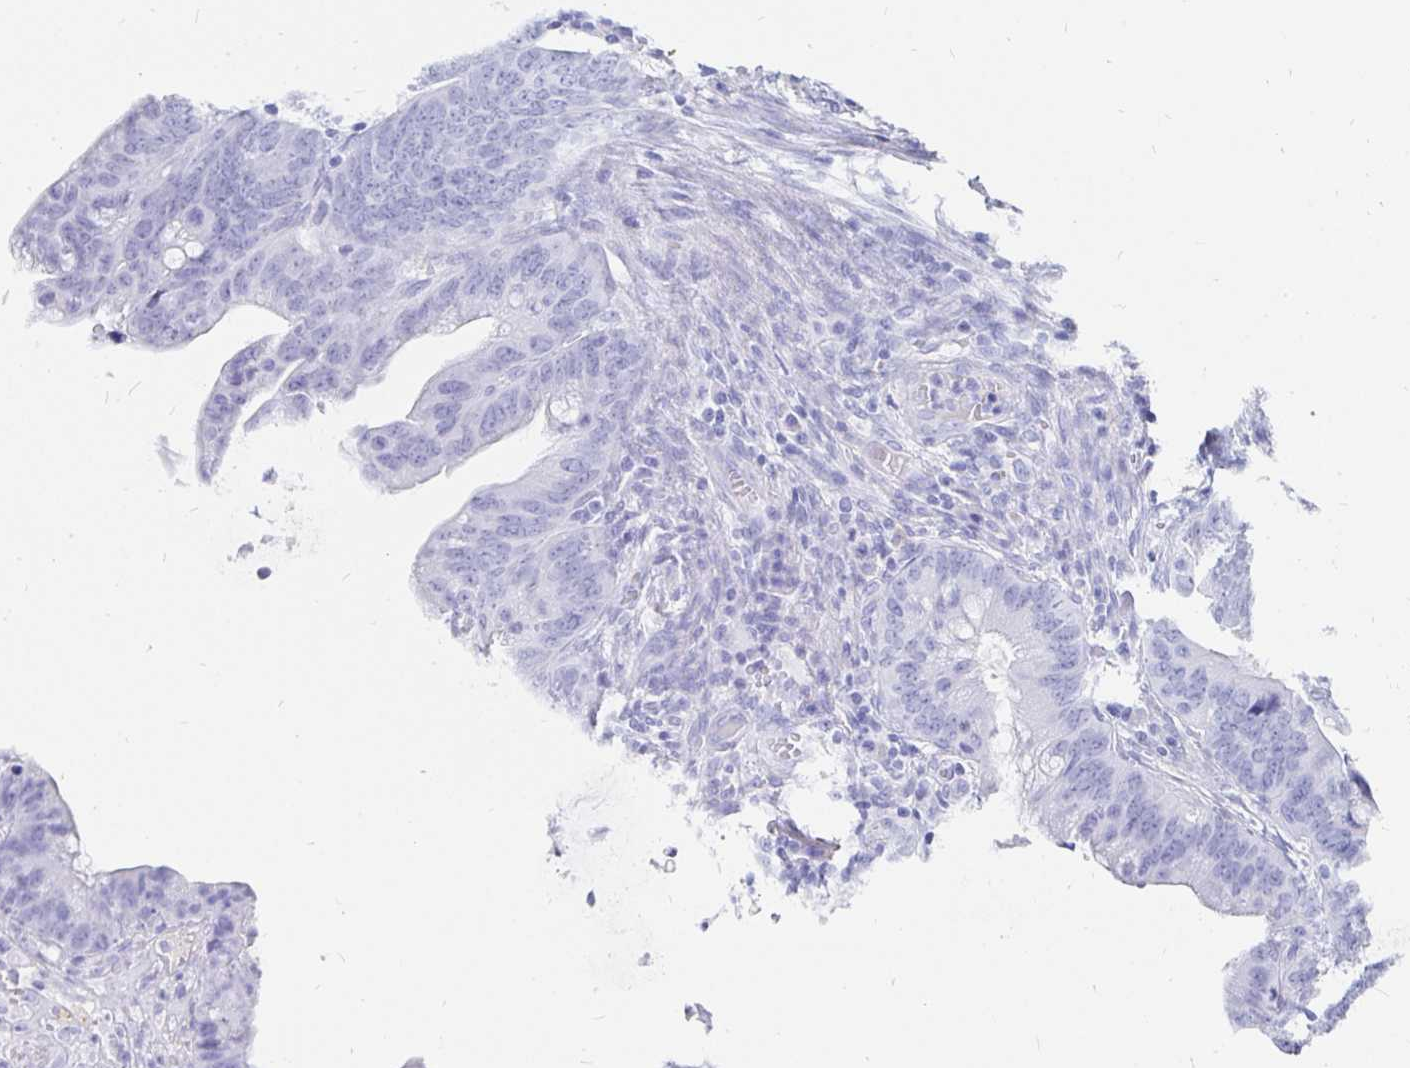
{"staining": {"intensity": "negative", "quantity": "none", "location": "none"}, "tissue": "colorectal cancer", "cell_type": "Tumor cells", "image_type": "cancer", "snomed": [{"axis": "morphology", "description": "Adenocarcinoma, NOS"}, {"axis": "topography", "description": "Colon"}], "caption": "An image of human colorectal cancer (adenocarcinoma) is negative for staining in tumor cells. (DAB IHC, high magnification).", "gene": "INSL5", "patient": {"sex": "male", "age": 62}}